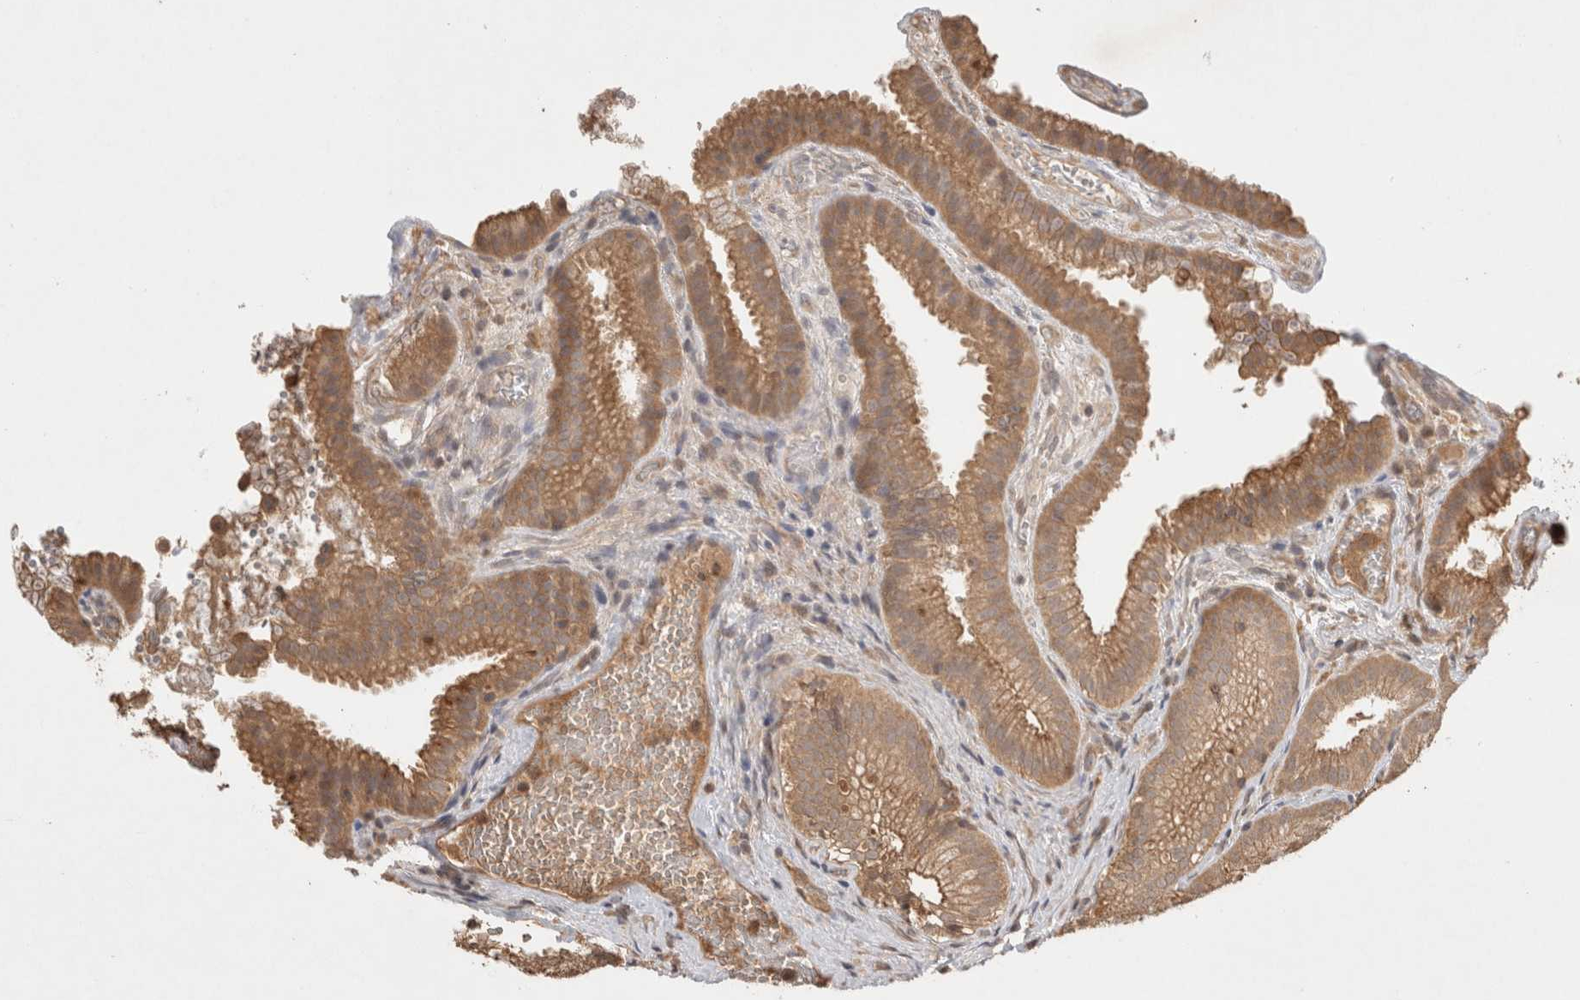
{"staining": {"intensity": "moderate", "quantity": ">75%", "location": "cytoplasmic/membranous"}, "tissue": "gallbladder", "cell_type": "Glandular cells", "image_type": "normal", "snomed": [{"axis": "morphology", "description": "Normal tissue, NOS"}, {"axis": "topography", "description": "Gallbladder"}], "caption": "The image shows immunohistochemical staining of benign gallbladder. There is moderate cytoplasmic/membranous expression is identified in about >75% of glandular cells. Nuclei are stained in blue.", "gene": "PRMT3", "patient": {"sex": "female", "age": 30}}